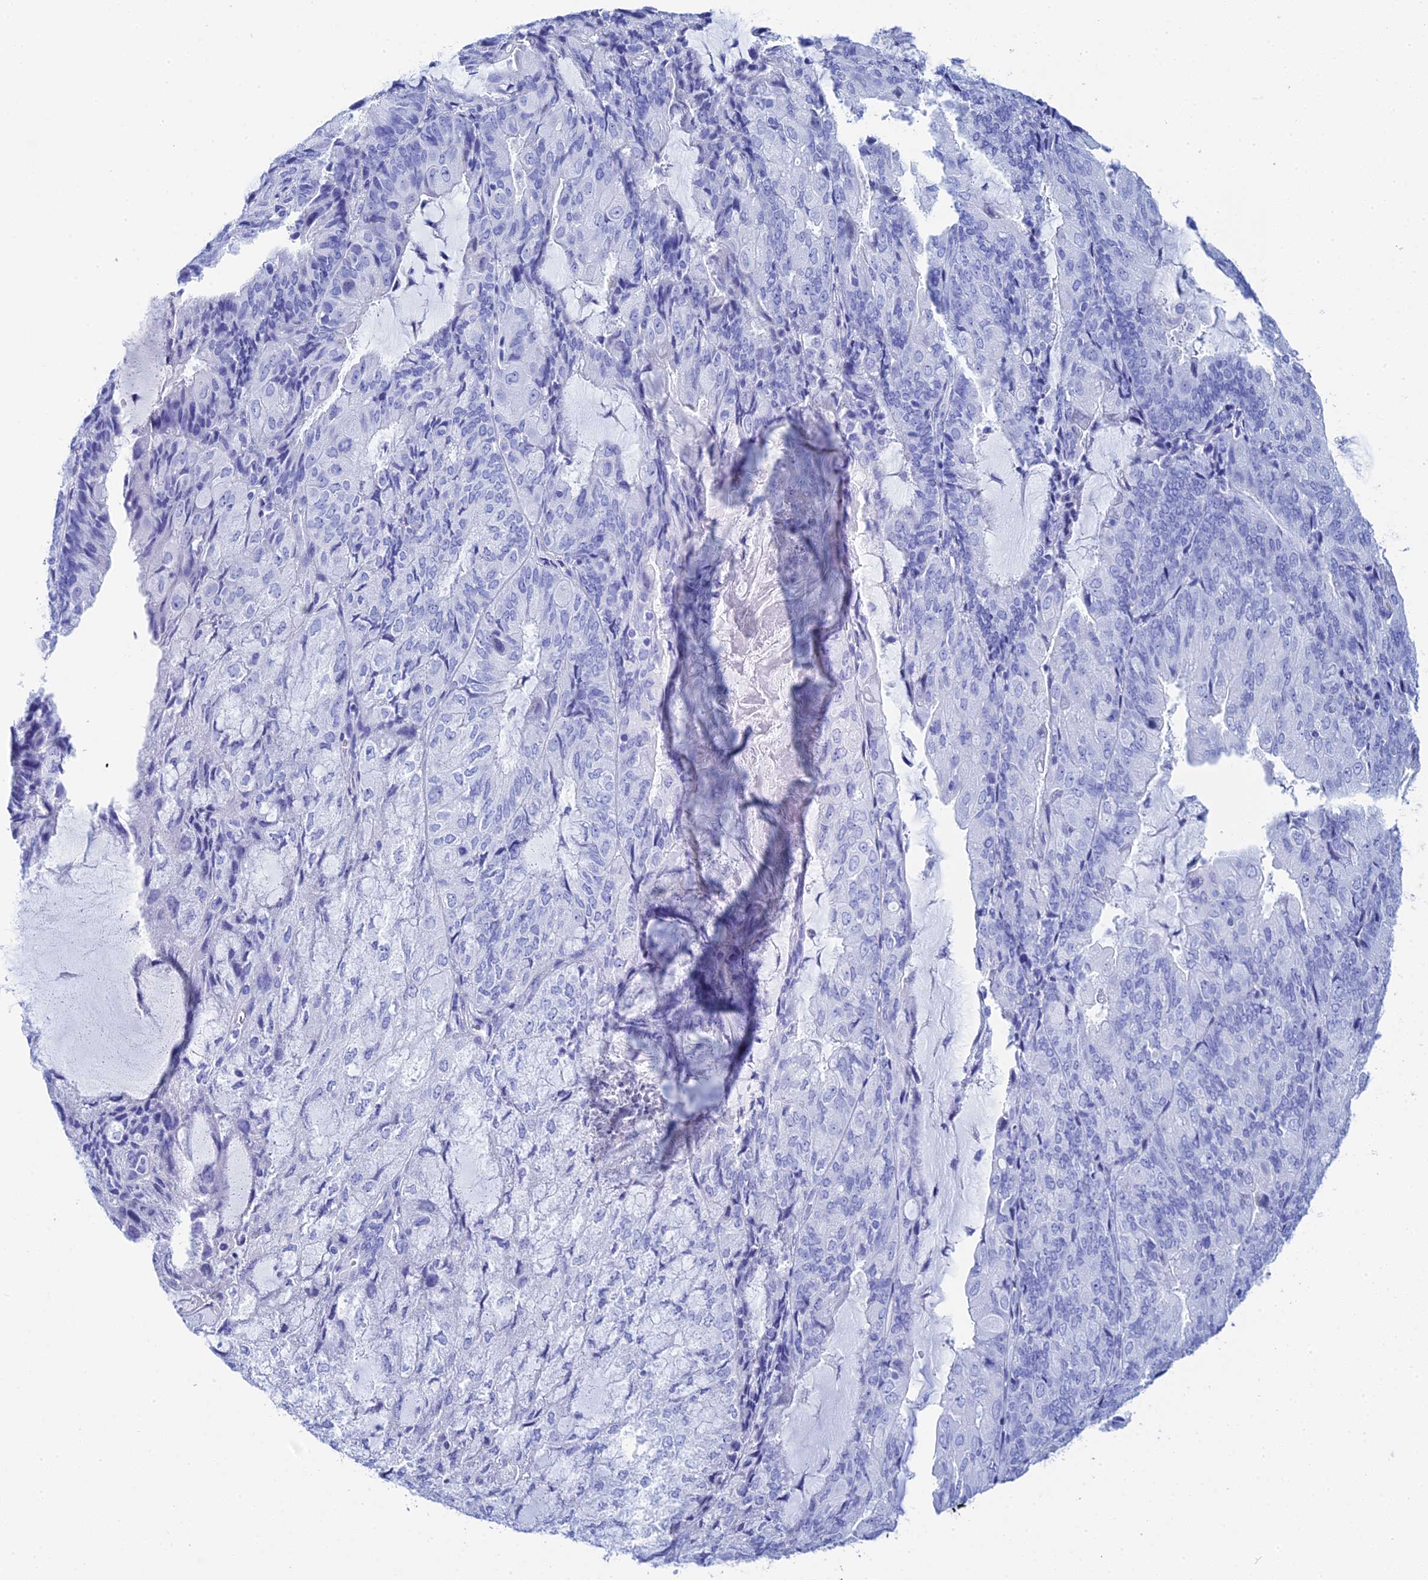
{"staining": {"intensity": "negative", "quantity": "none", "location": "none"}, "tissue": "endometrial cancer", "cell_type": "Tumor cells", "image_type": "cancer", "snomed": [{"axis": "morphology", "description": "Adenocarcinoma, NOS"}, {"axis": "topography", "description": "Endometrium"}], "caption": "Tumor cells show no significant protein staining in endometrial cancer (adenocarcinoma).", "gene": "TEX101", "patient": {"sex": "female", "age": 81}}